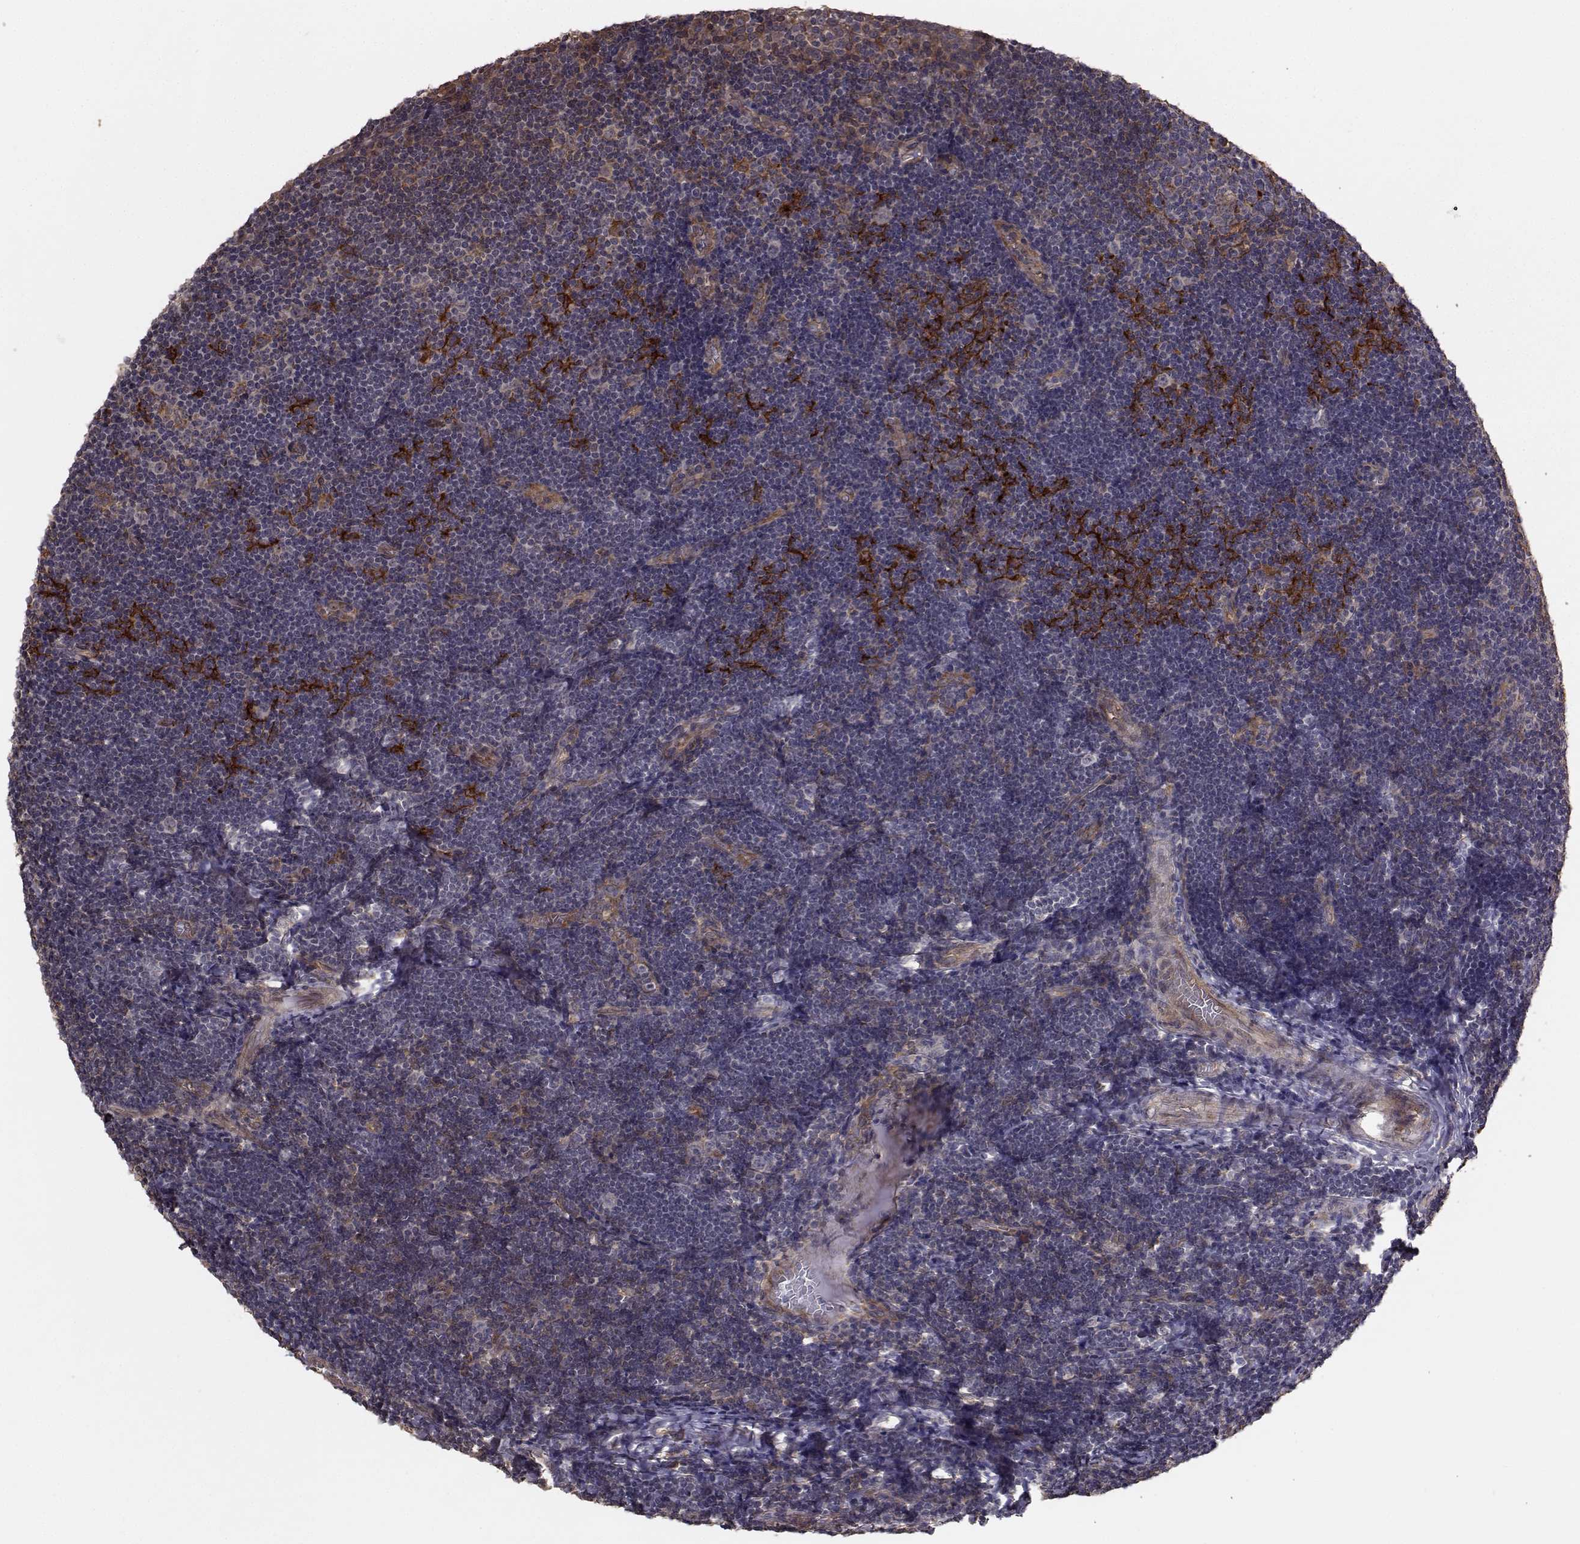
{"staining": {"intensity": "moderate", "quantity": "<25%", "location": "cytoplasmic/membranous"}, "tissue": "tonsil", "cell_type": "Germinal center cells", "image_type": "normal", "snomed": [{"axis": "morphology", "description": "Normal tissue, NOS"}, {"axis": "topography", "description": "Tonsil"}], "caption": "This histopathology image reveals unremarkable tonsil stained with IHC to label a protein in brown. The cytoplasmic/membranous of germinal center cells show moderate positivity for the protein. Nuclei are counter-stained blue.", "gene": "TRIP10", "patient": {"sex": "female", "age": 13}}